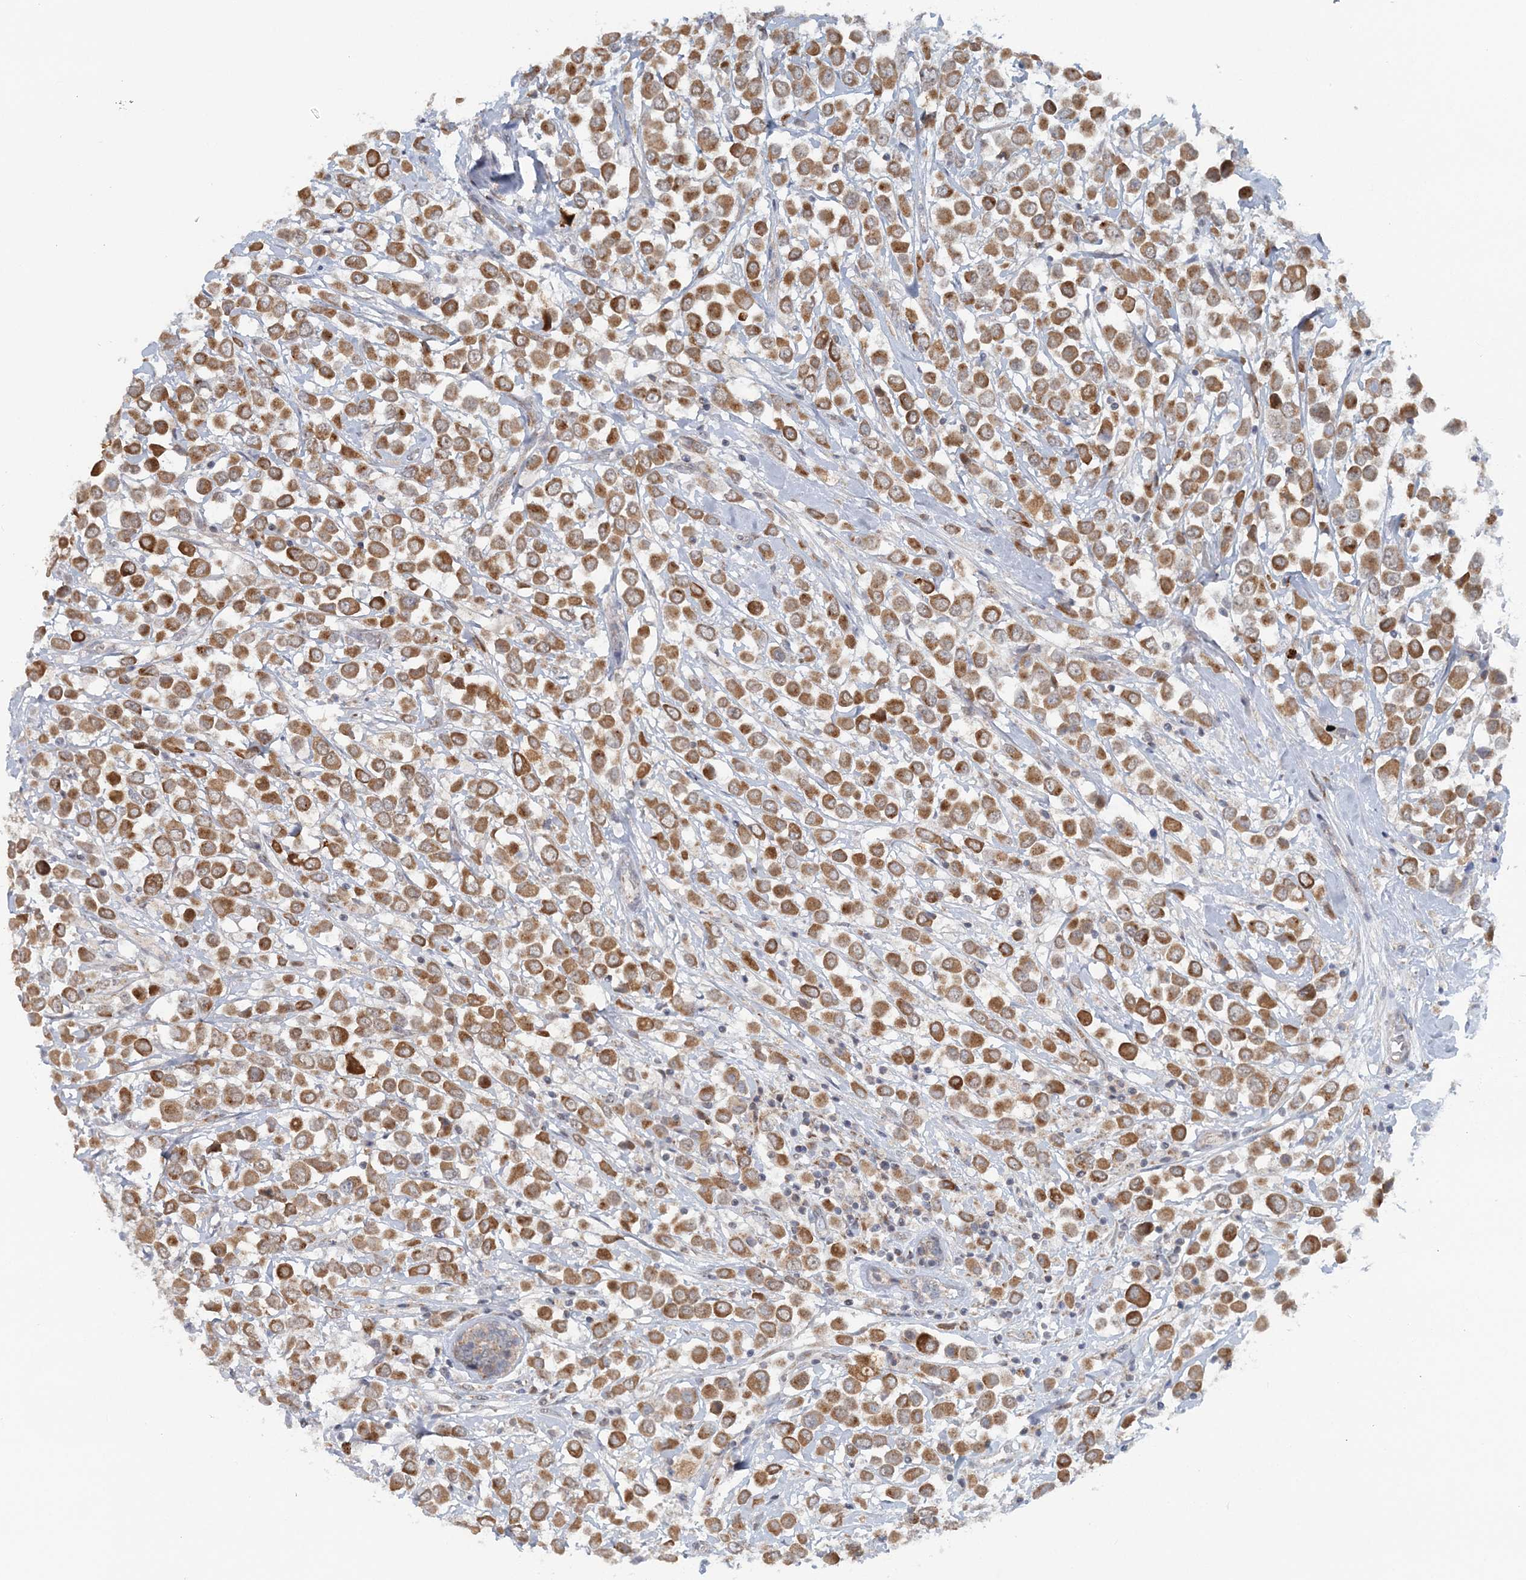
{"staining": {"intensity": "moderate", "quantity": ">75%", "location": "cytoplasmic/membranous"}, "tissue": "breast cancer", "cell_type": "Tumor cells", "image_type": "cancer", "snomed": [{"axis": "morphology", "description": "Duct carcinoma"}, {"axis": "topography", "description": "Breast"}], "caption": "IHC micrograph of human breast cancer (intraductal carcinoma) stained for a protein (brown), which displays medium levels of moderate cytoplasmic/membranous staining in about >75% of tumor cells.", "gene": "RNF150", "patient": {"sex": "female", "age": 61}}